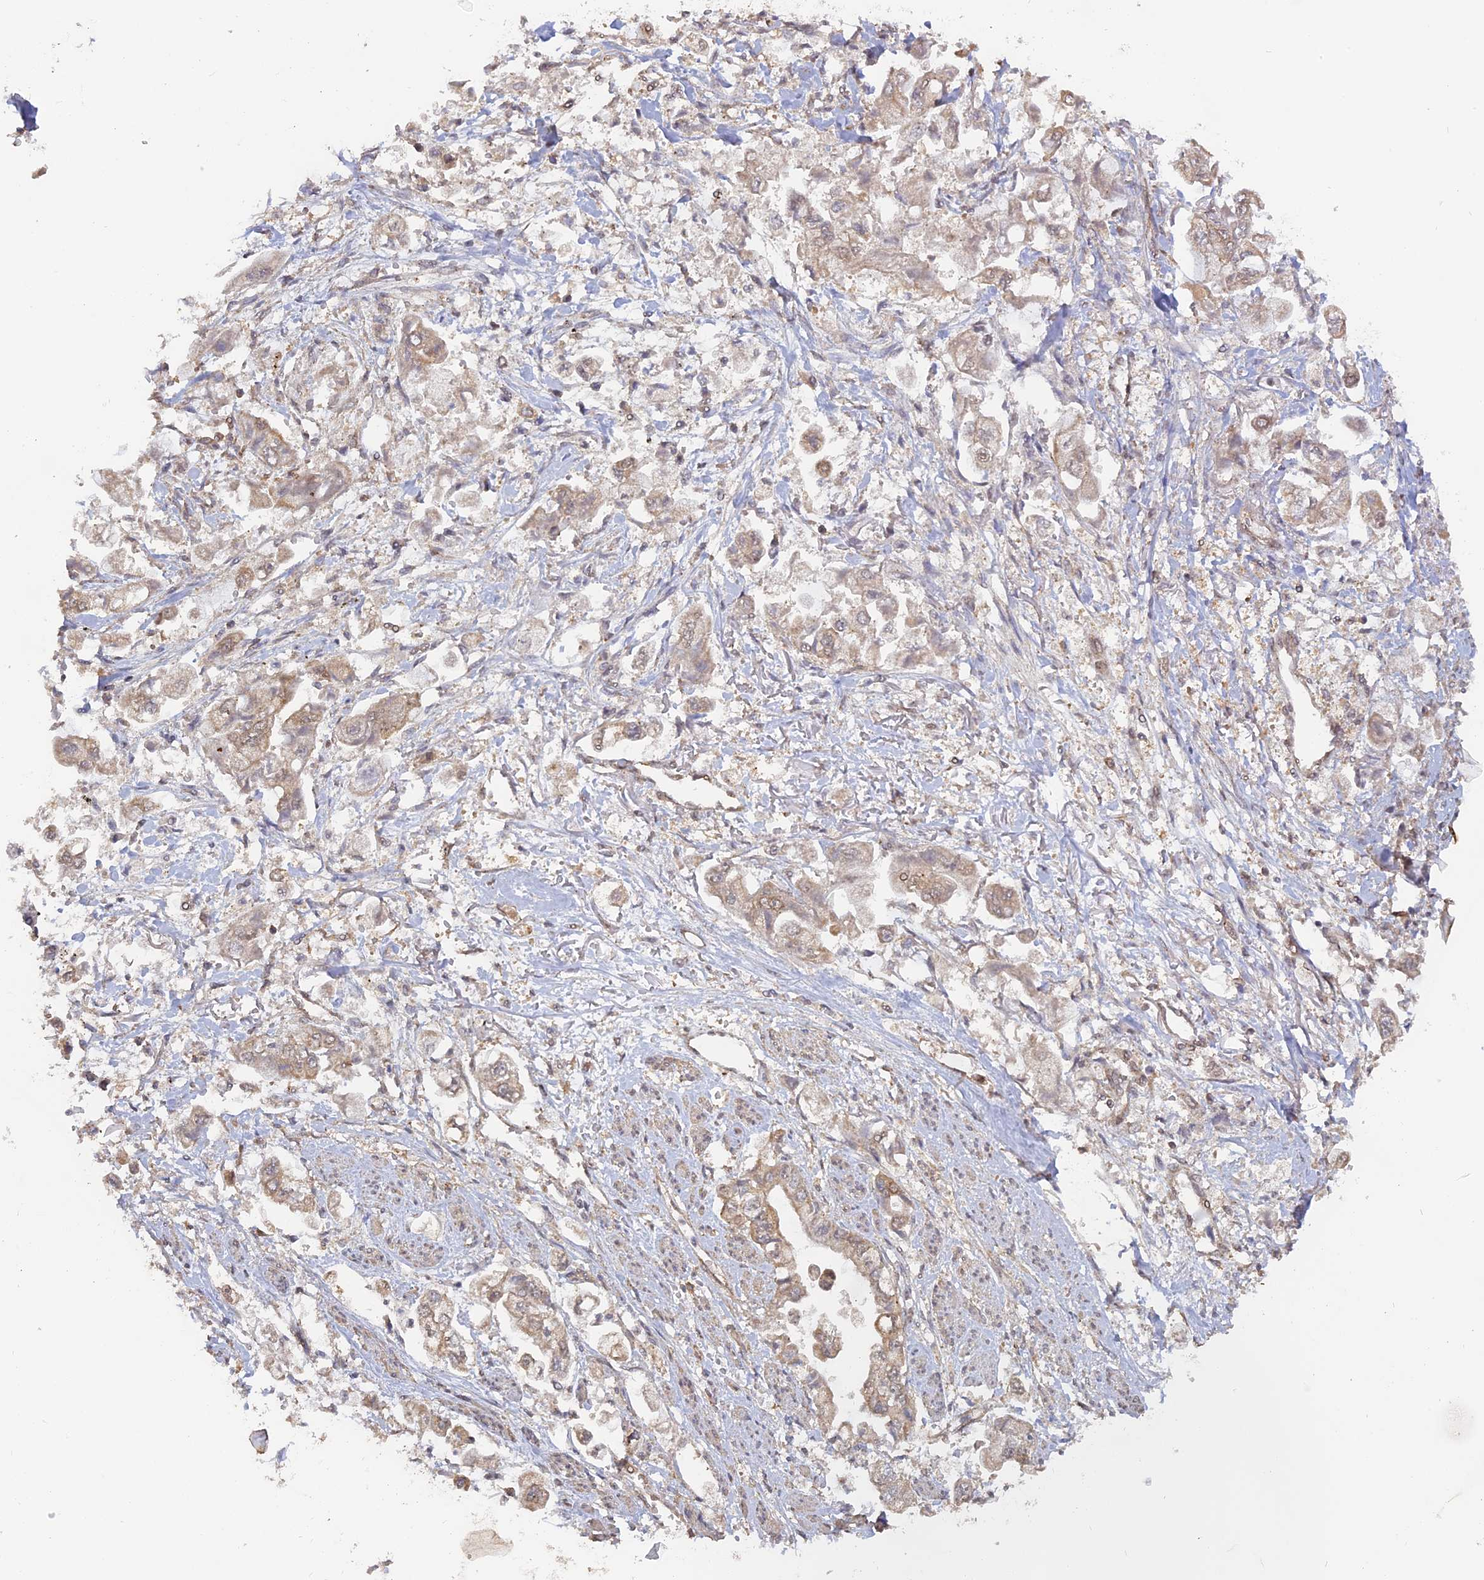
{"staining": {"intensity": "weak", "quantity": ">75%", "location": "cytoplasmic/membranous,nuclear"}, "tissue": "stomach cancer", "cell_type": "Tumor cells", "image_type": "cancer", "snomed": [{"axis": "morphology", "description": "Adenocarcinoma, NOS"}, {"axis": "topography", "description": "Stomach"}], "caption": "Approximately >75% of tumor cells in stomach cancer (adenocarcinoma) display weak cytoplasmic/membranous and nuclear protein positivity as visualized by brown immunohistochemical staining.", "gene": "PKIG", "patient": {"sex": "male", "age": 62}}